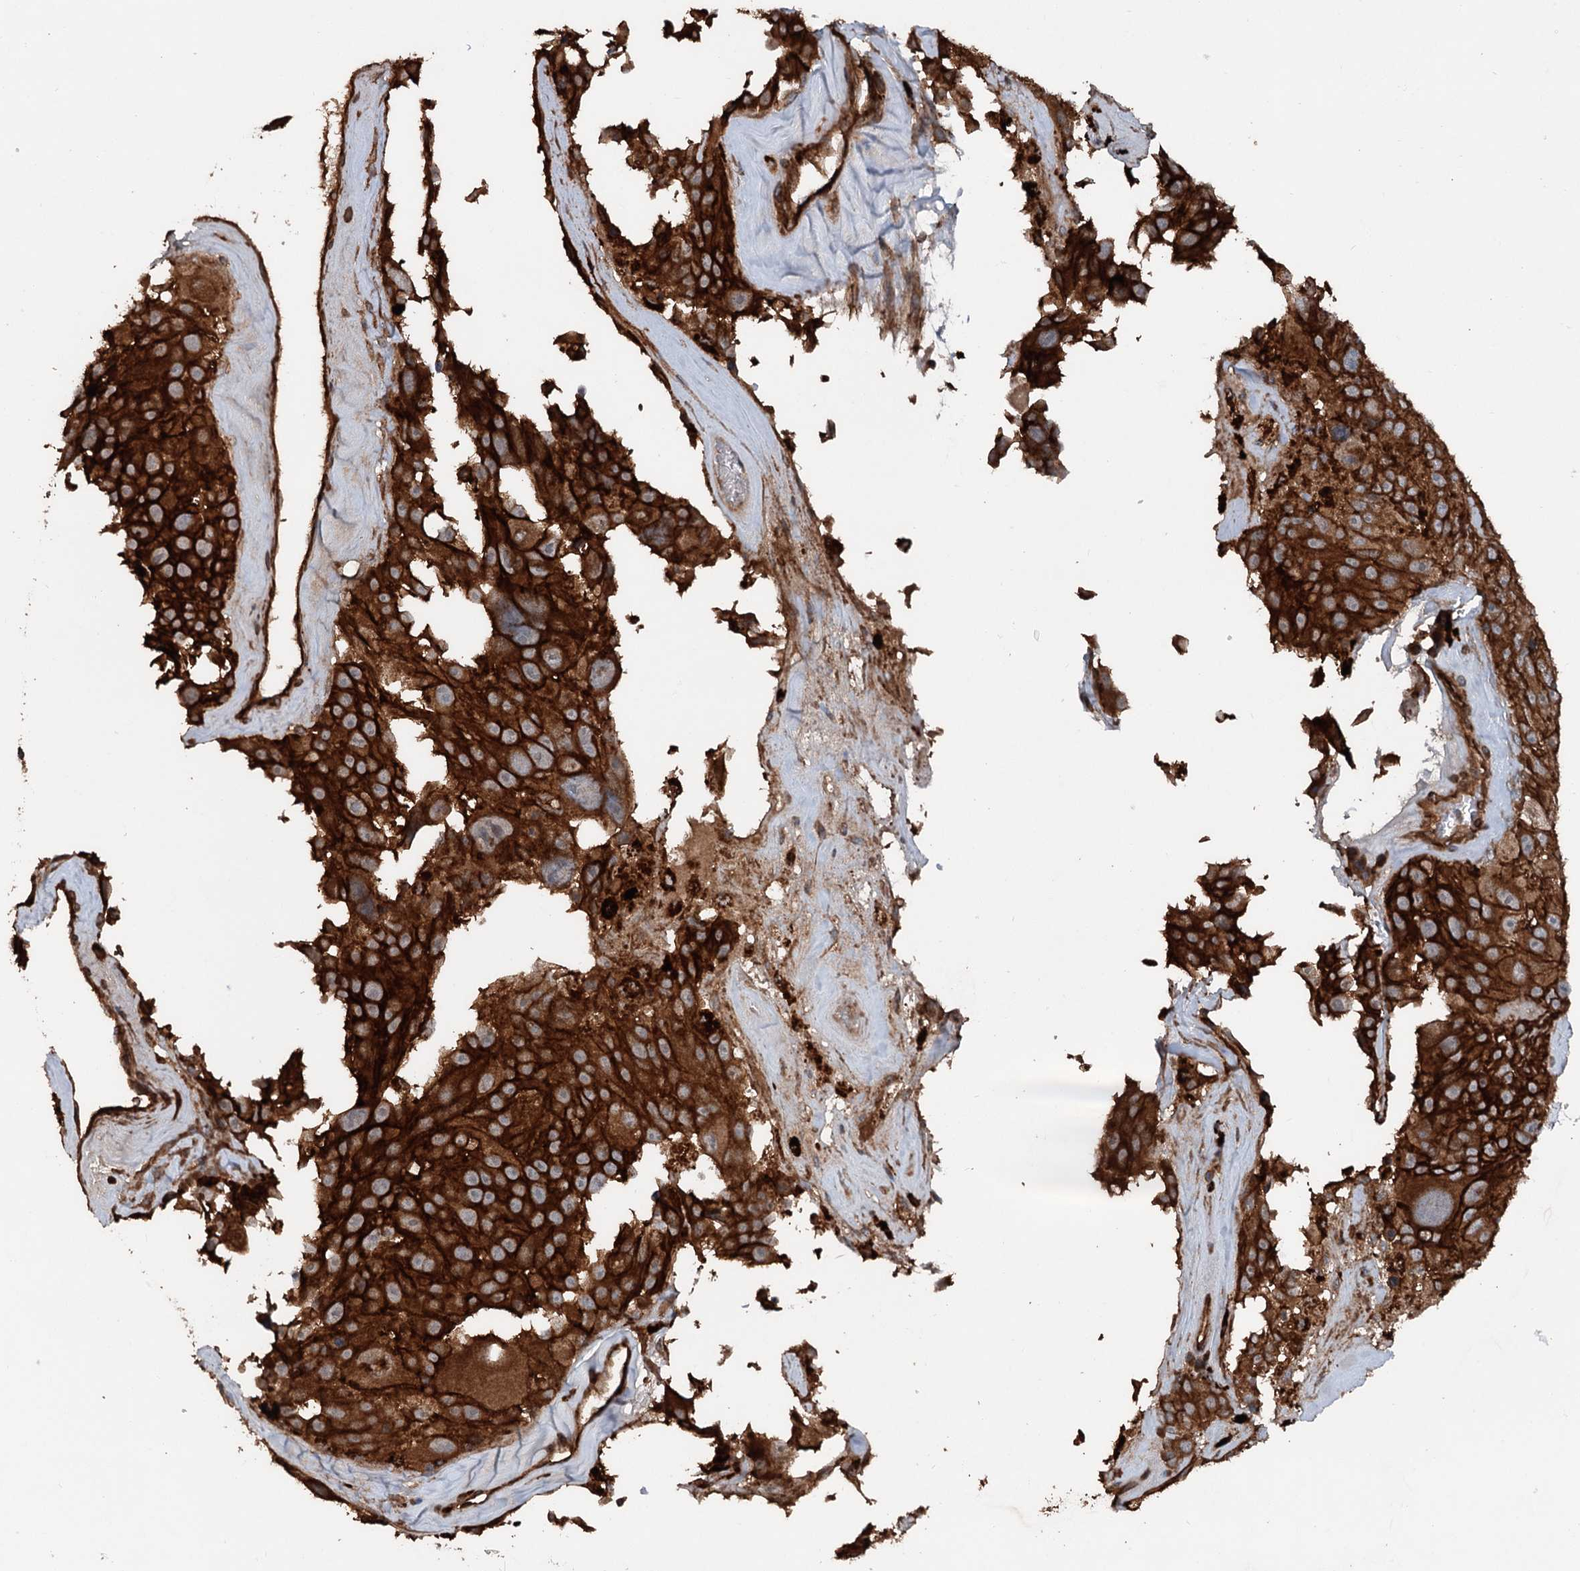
{"staining": {"intensity": "strong", "quantity": ">75%", "location": "cytoplasmic/membranous"}, "tissue": "melanoma", "cell_type": "Tumor cells", "image_type": "cancer", "snomed": [{"axis": "morphology", "description": "Malignant melanoma, Metastatic site"}, {"axis": "topography", "description": "Lymph node"}], "caption": "About >75% of tumor cells in melanoma demonstrate strong cytoplasmic/membranous protein positivity as visualized by brown immunohistochemical staining.", "gene": "RNF214", "patient": {"sex": "male", "age": 62}}